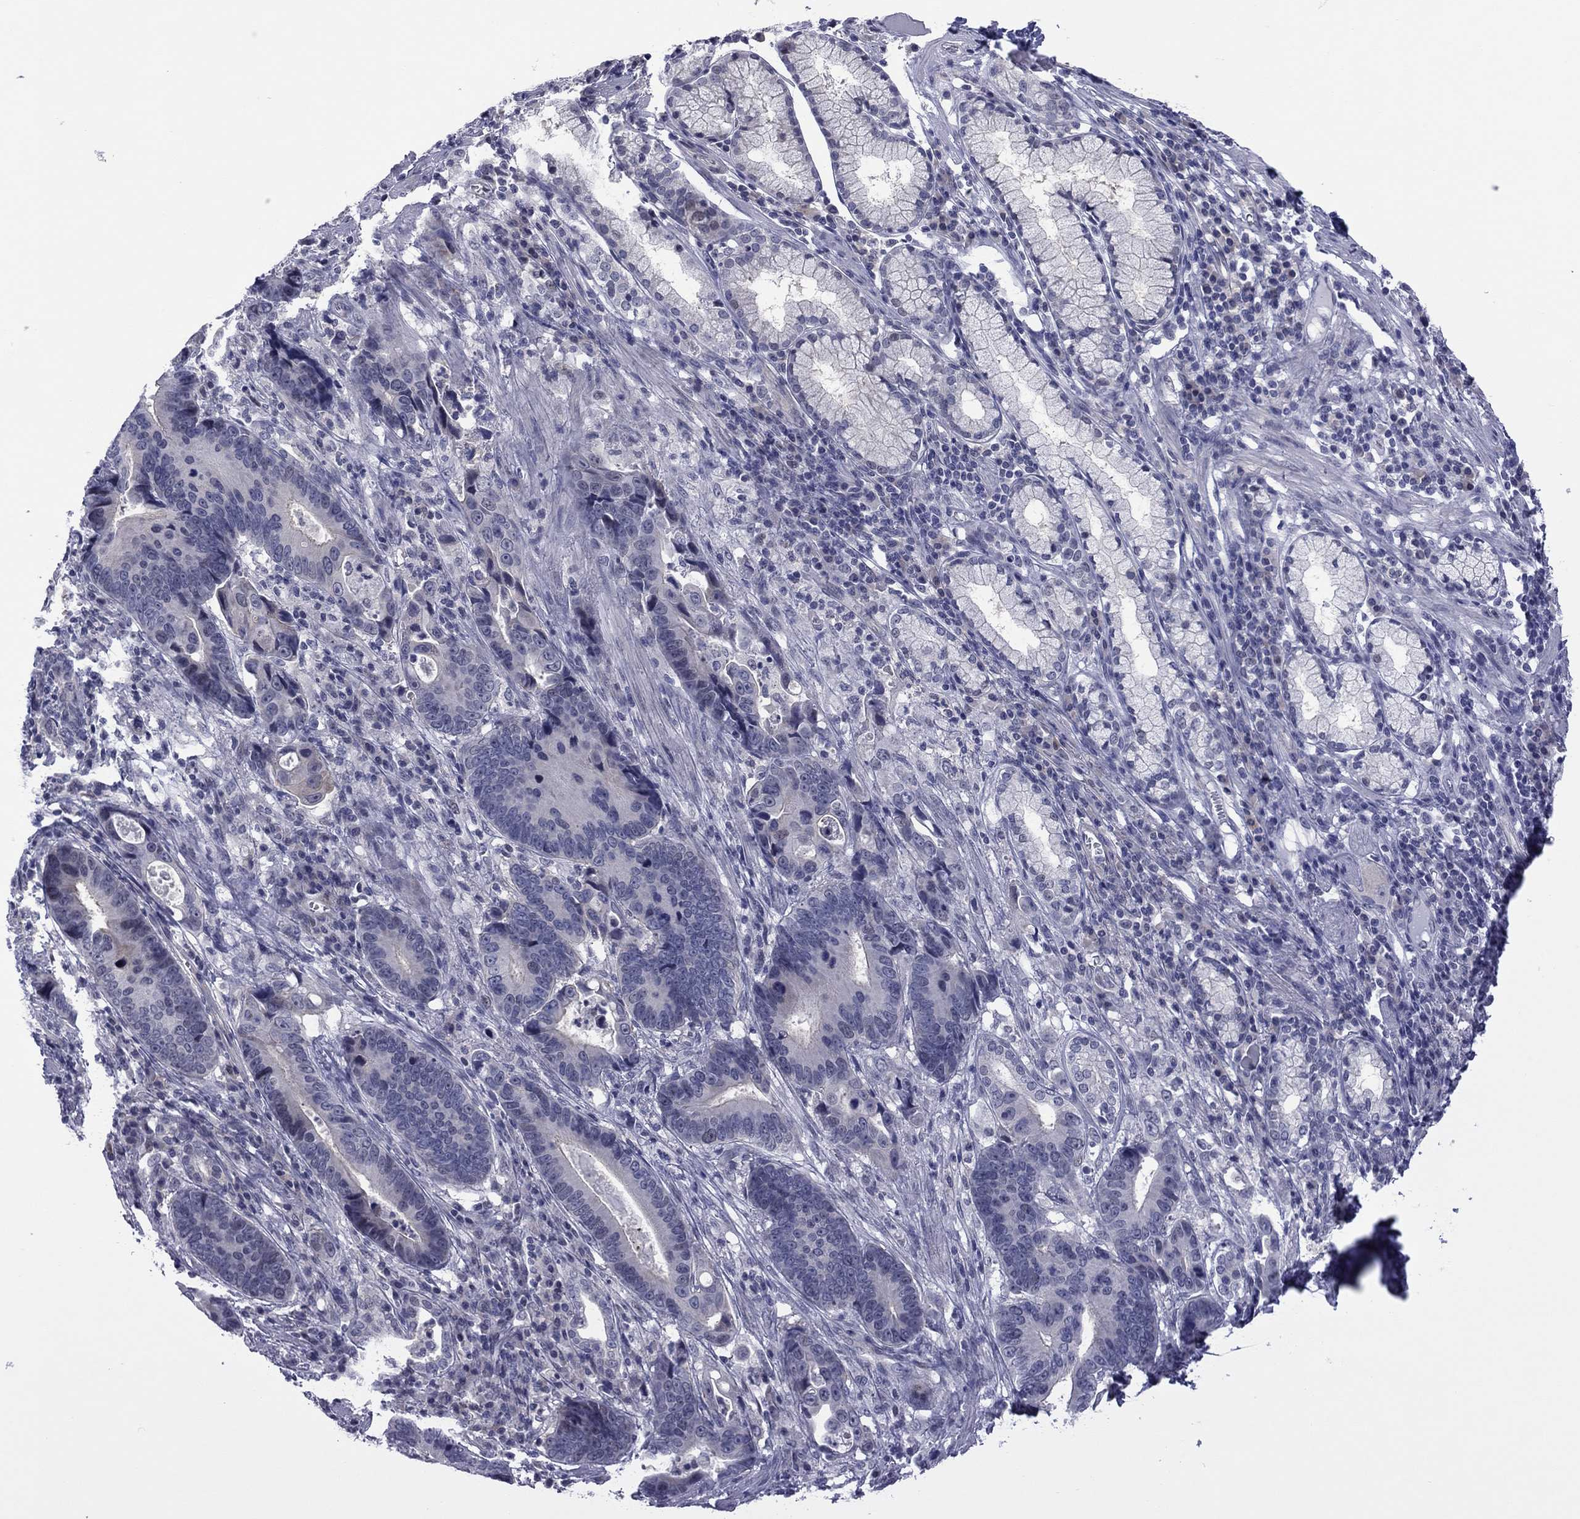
{"staining": {"intensity": "negative", "quantity": "none", "location": "none"}, "tissue": "stomach cancer", "cell_type": "Tumor cells", "image_type": "cancer", "snomed": [{"axis": "morphology", "description": "Adenocarcinoma, NOS"}, {"axis": "topography", "description": "Stomach"}], "caption": "Photomicrograph shows no protein expression in tumor cells of adenocarcinoma (stomach) tissue.", "gene": "POU5F2", "patient": {"sex": "male", "age": 84}}